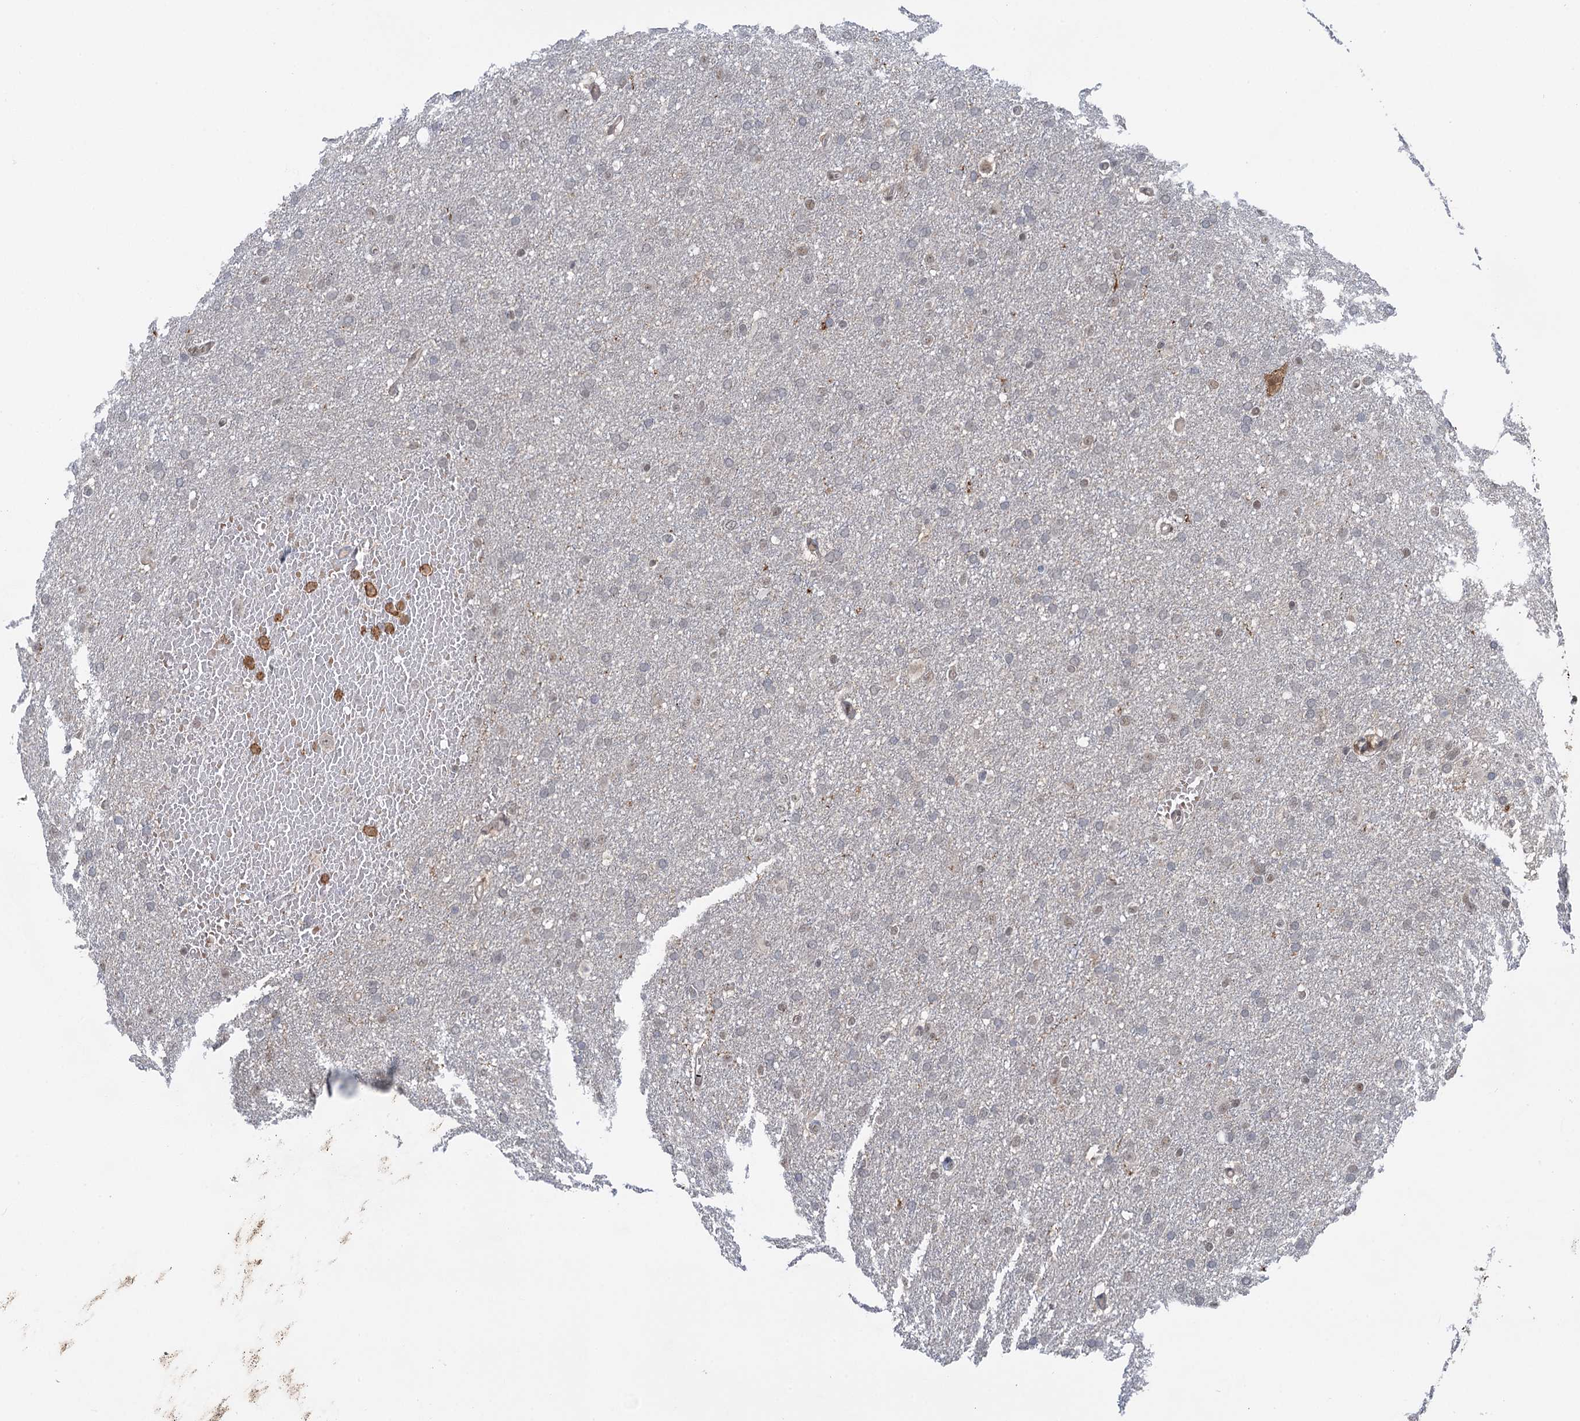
{"staining": {"intensity": "negative", "quantity": "none", "location": "none"}, "tissue": "glioma", "cell_type": "Tumor cells", "image_type": "cancer", "snomed": [{"axis": "morphology", "description": "Glioma, malignant, High grade"}, {"axis": "topography", "description": "Cerebral cortex"}], "caption": "Immunohistochemistry (IHC) of human glioma displays no staining in tumor cells.", "gene": "ZNF609", "patient": {"sex": "female", "age": 36}}